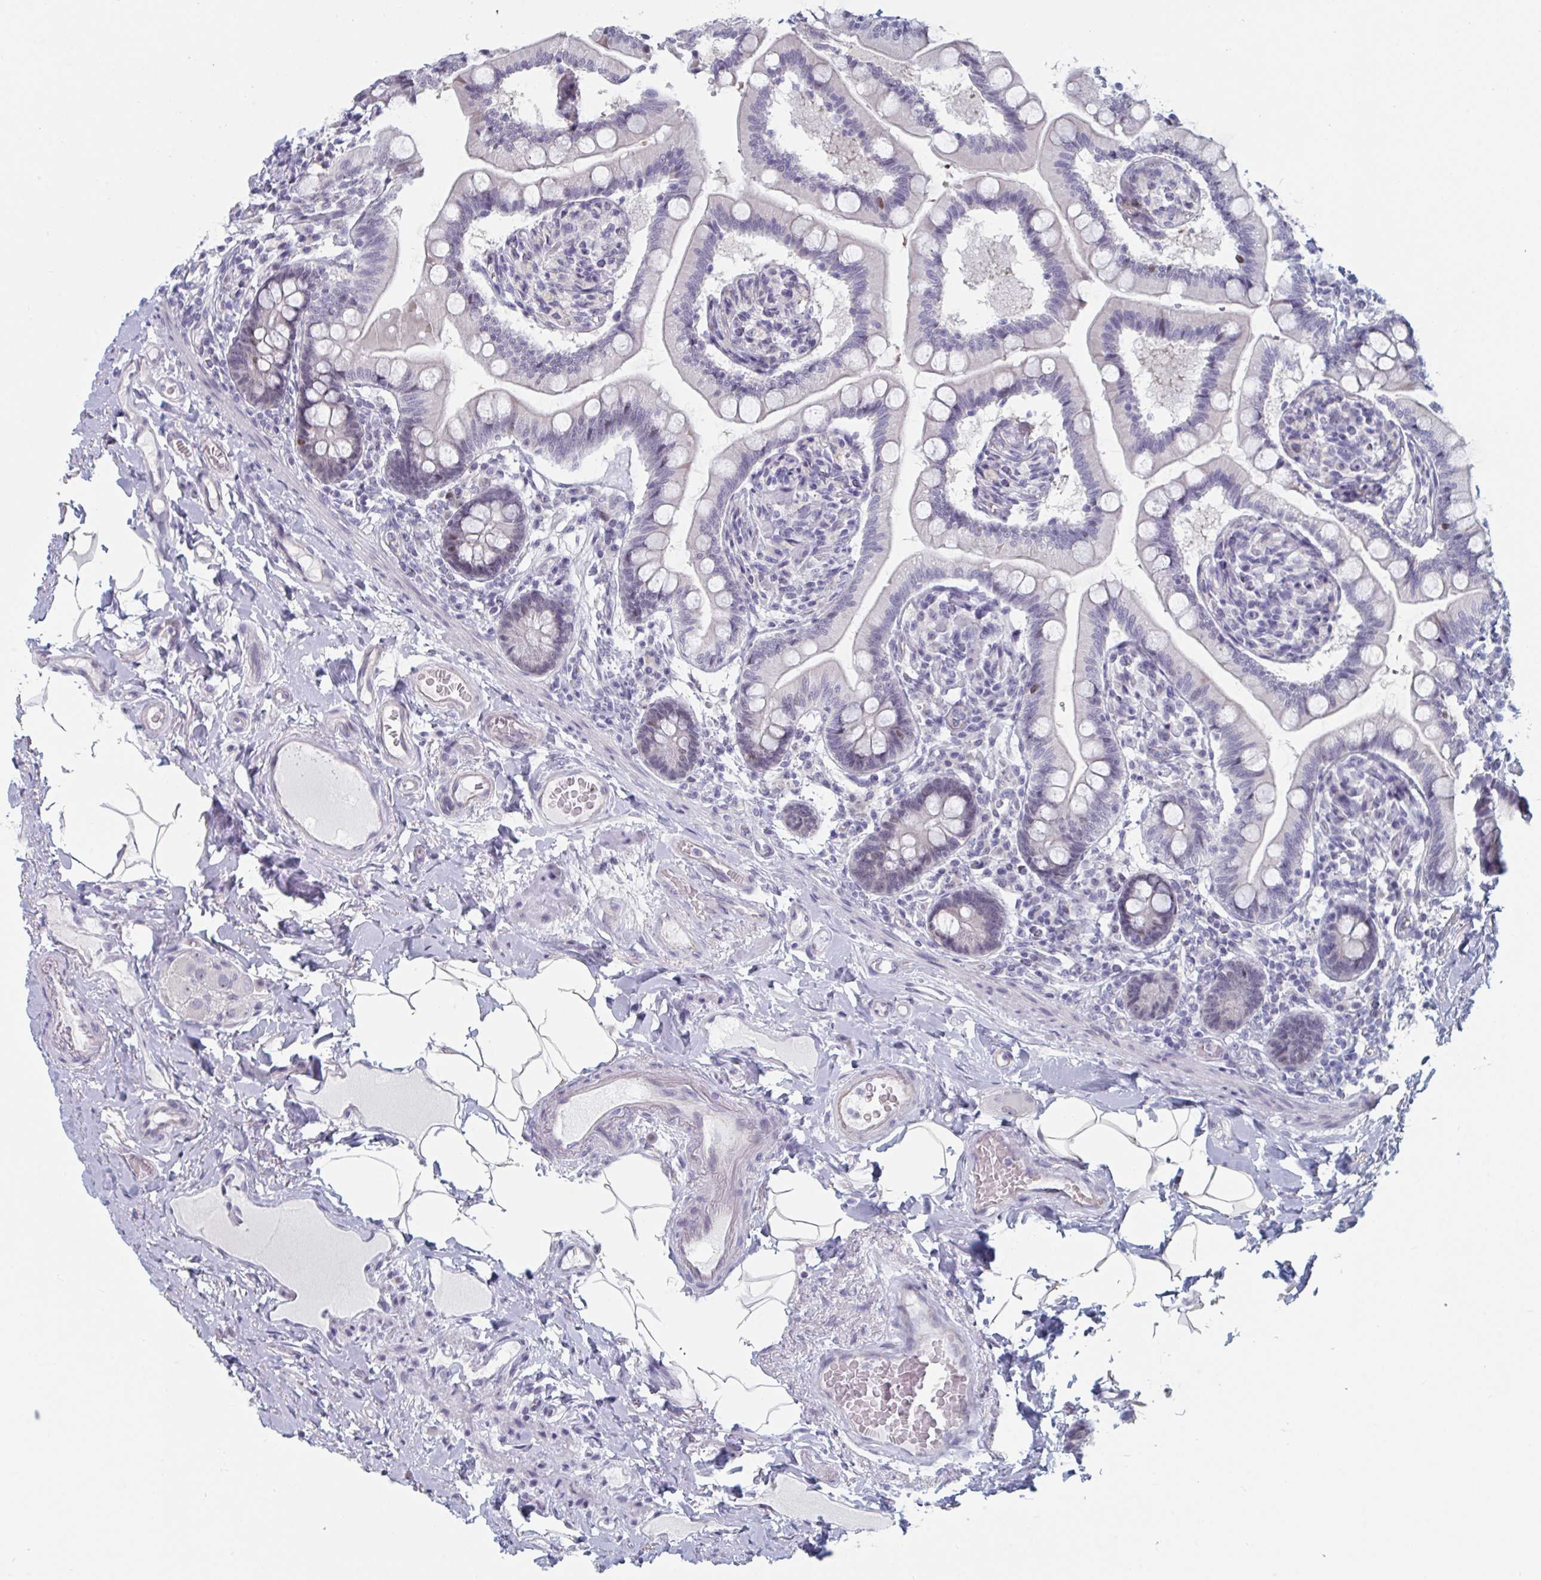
{"staining": {"intensity": "weak", "quantity": "<25%", "location": "nuclear"}, "tissue": "small intestine", "cell_type": "Glandular cells", "image_type": "normal", "snomed": [{"axis": "morphology", "description": "Normal tissue, NOS"}, {"axis": "topography", "description": "Small intestine"}], "caption": "There is no significant positivity in glandular cells of small intestine.", "gene": "FOXA1", "patient": {"sex": "female", "age": 64}}